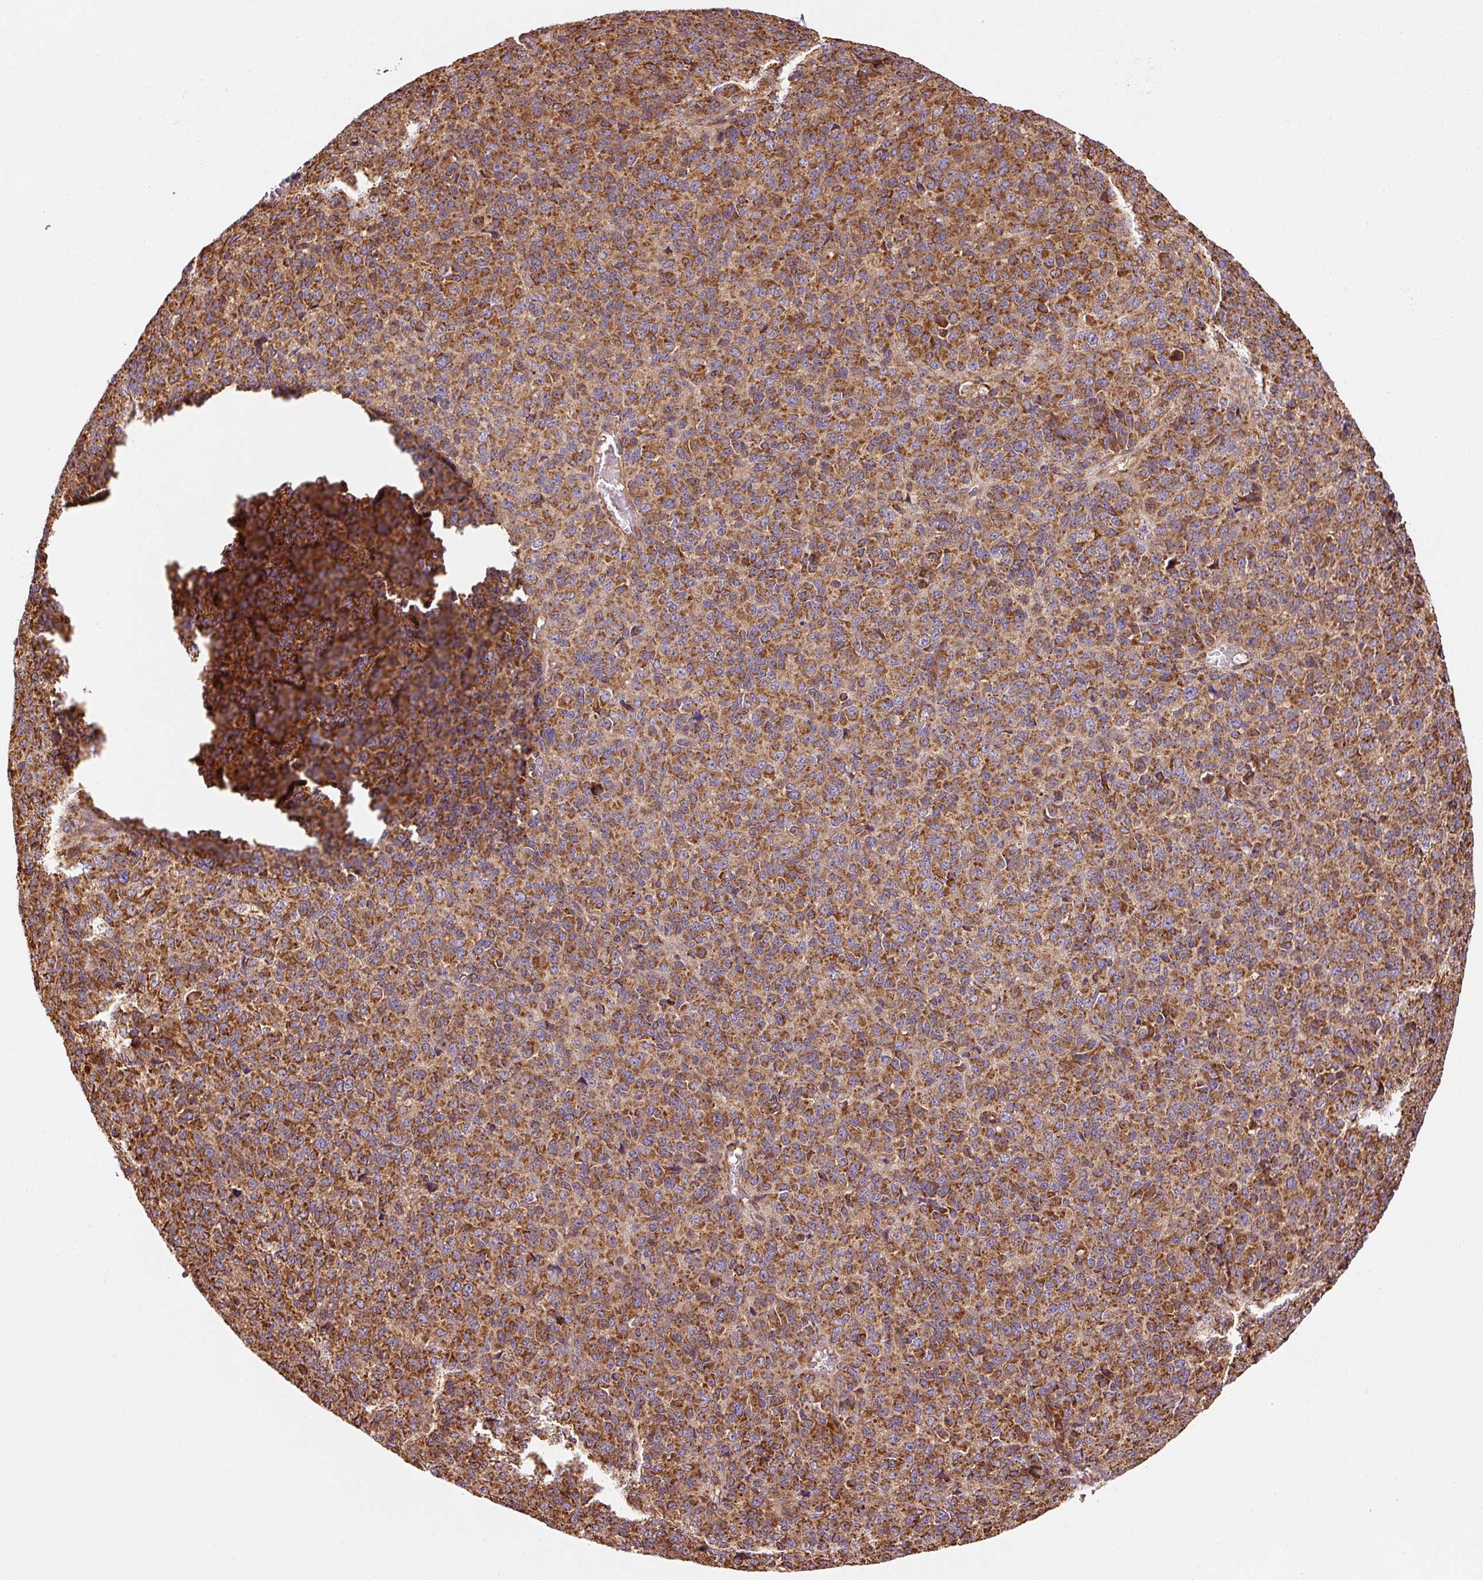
{"staining": {"intensity": "moderate", "quantity": ">75%", "location": "cytoplasmic/membranous"}, "tissue": "melanoma", "cell_type": "Tumor cells", "image_type": "cancer", "snomed": [{"axis": "morphology", "description": "Malignant melanoma, Metastatic site"}, {"axis": "topography", "description": "Brain"}], "caption": "Immunohistochemistry of melanoma exhibits medium levels of moderate cytoplasmic/membranous positivity in approximately >75% of tumor cells. (Brightfield microscopy of DAB IHC at high magnification).", "gene": "ISCU", "patient": {"sex": "female", "age": 56}}